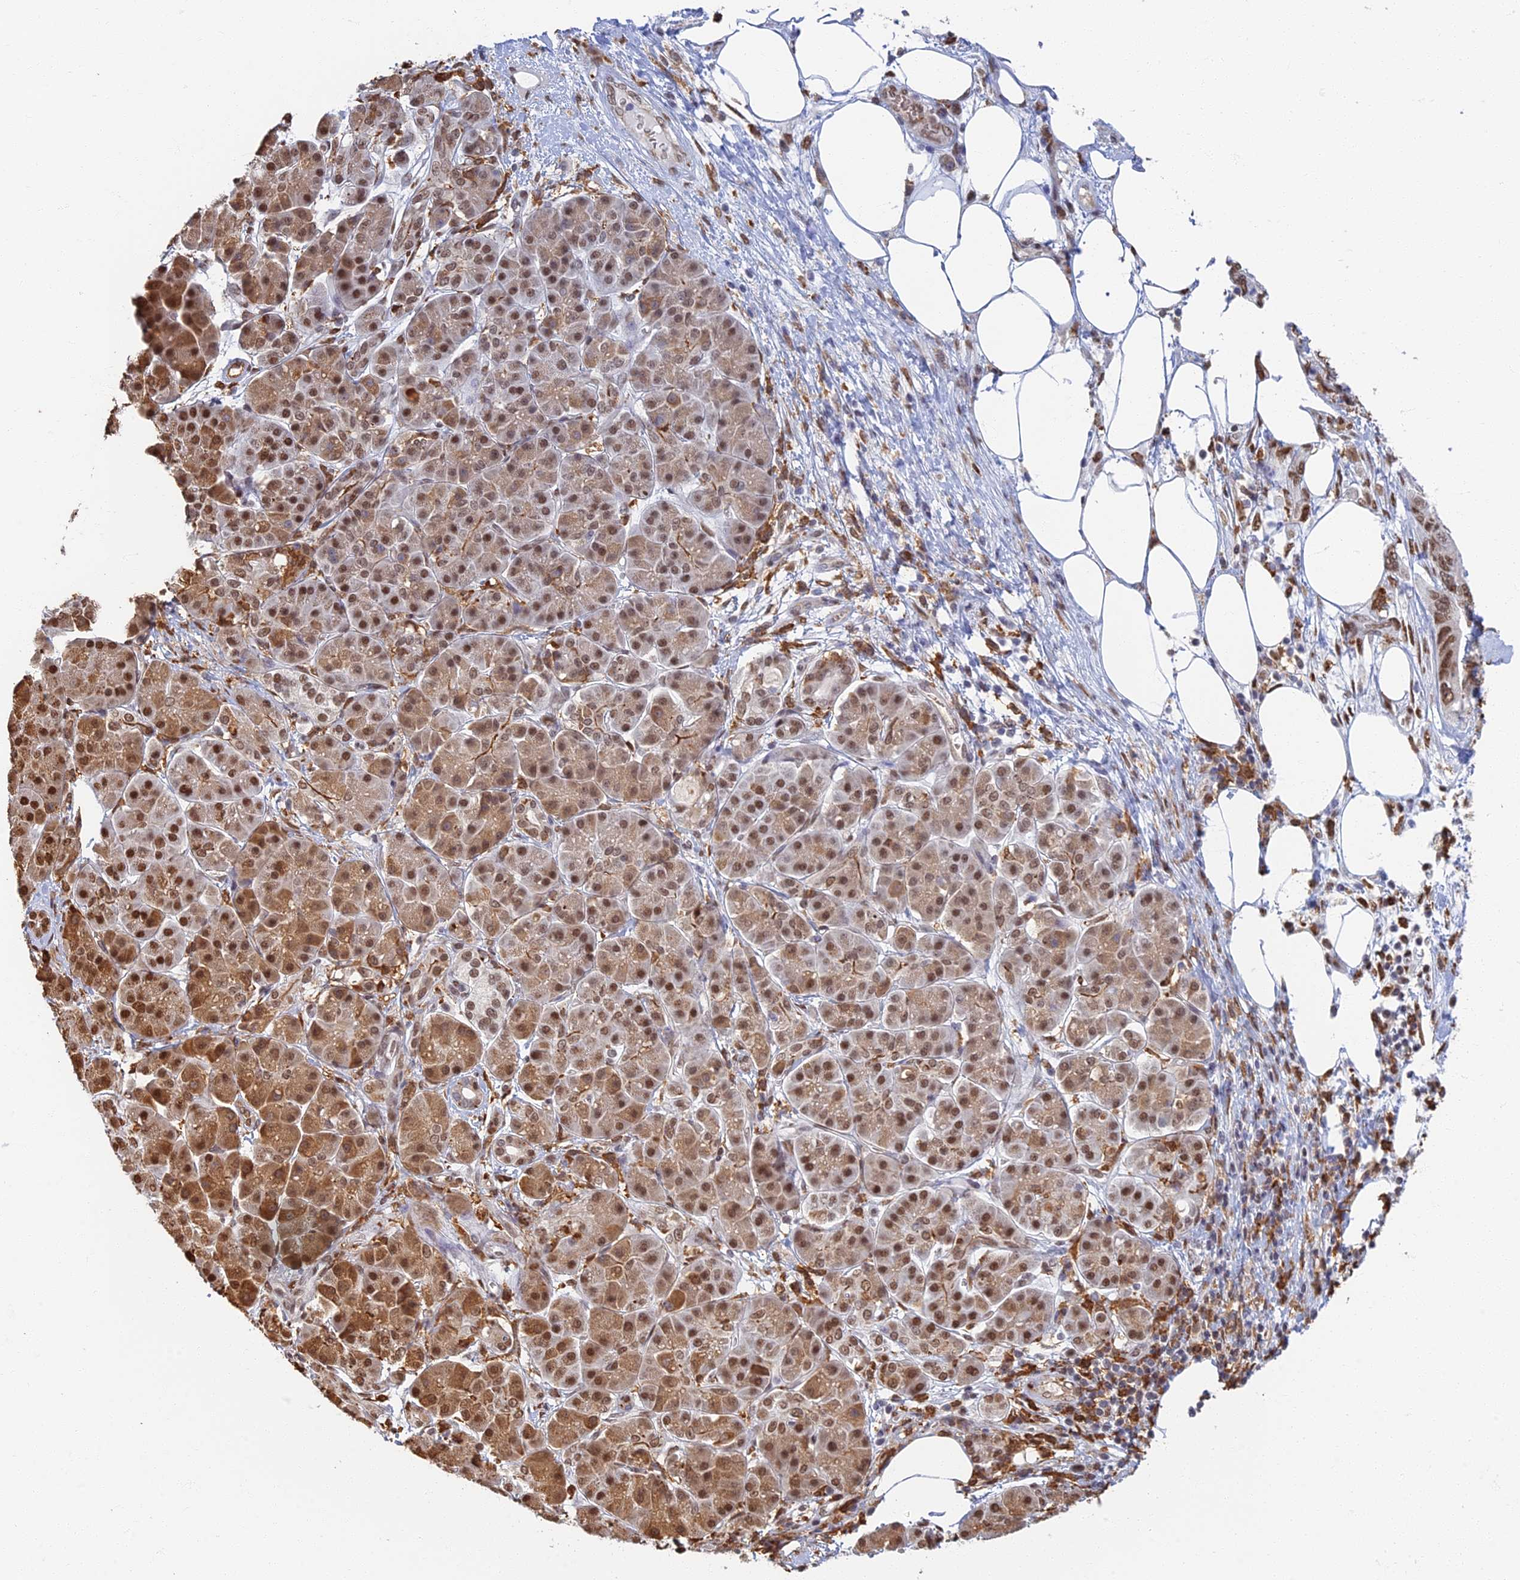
{"staining": {"intensity": "moderate", "quantity": ">75%", "location": "cytoplasmic/membranous,nuclear"}, "tissue": "pancreatic cancer", "cell_type": "Tumor cells", "image_type": "cancer", "snomed": [{"axis": "morphology", "description": "Adenocarcinoma, NOS"}, {"axis": "topography", "description": "Pancreas"}], "caption": "DAB immunohistochemical staining of human pancreatic adenocarcinoma demonstrates moderate cytoplasmic/membranous and nuclear protein expression in about >75% of tumor cells.", "gene": "GPATCH1", "patient": {"sex": "female", "age": 73}}